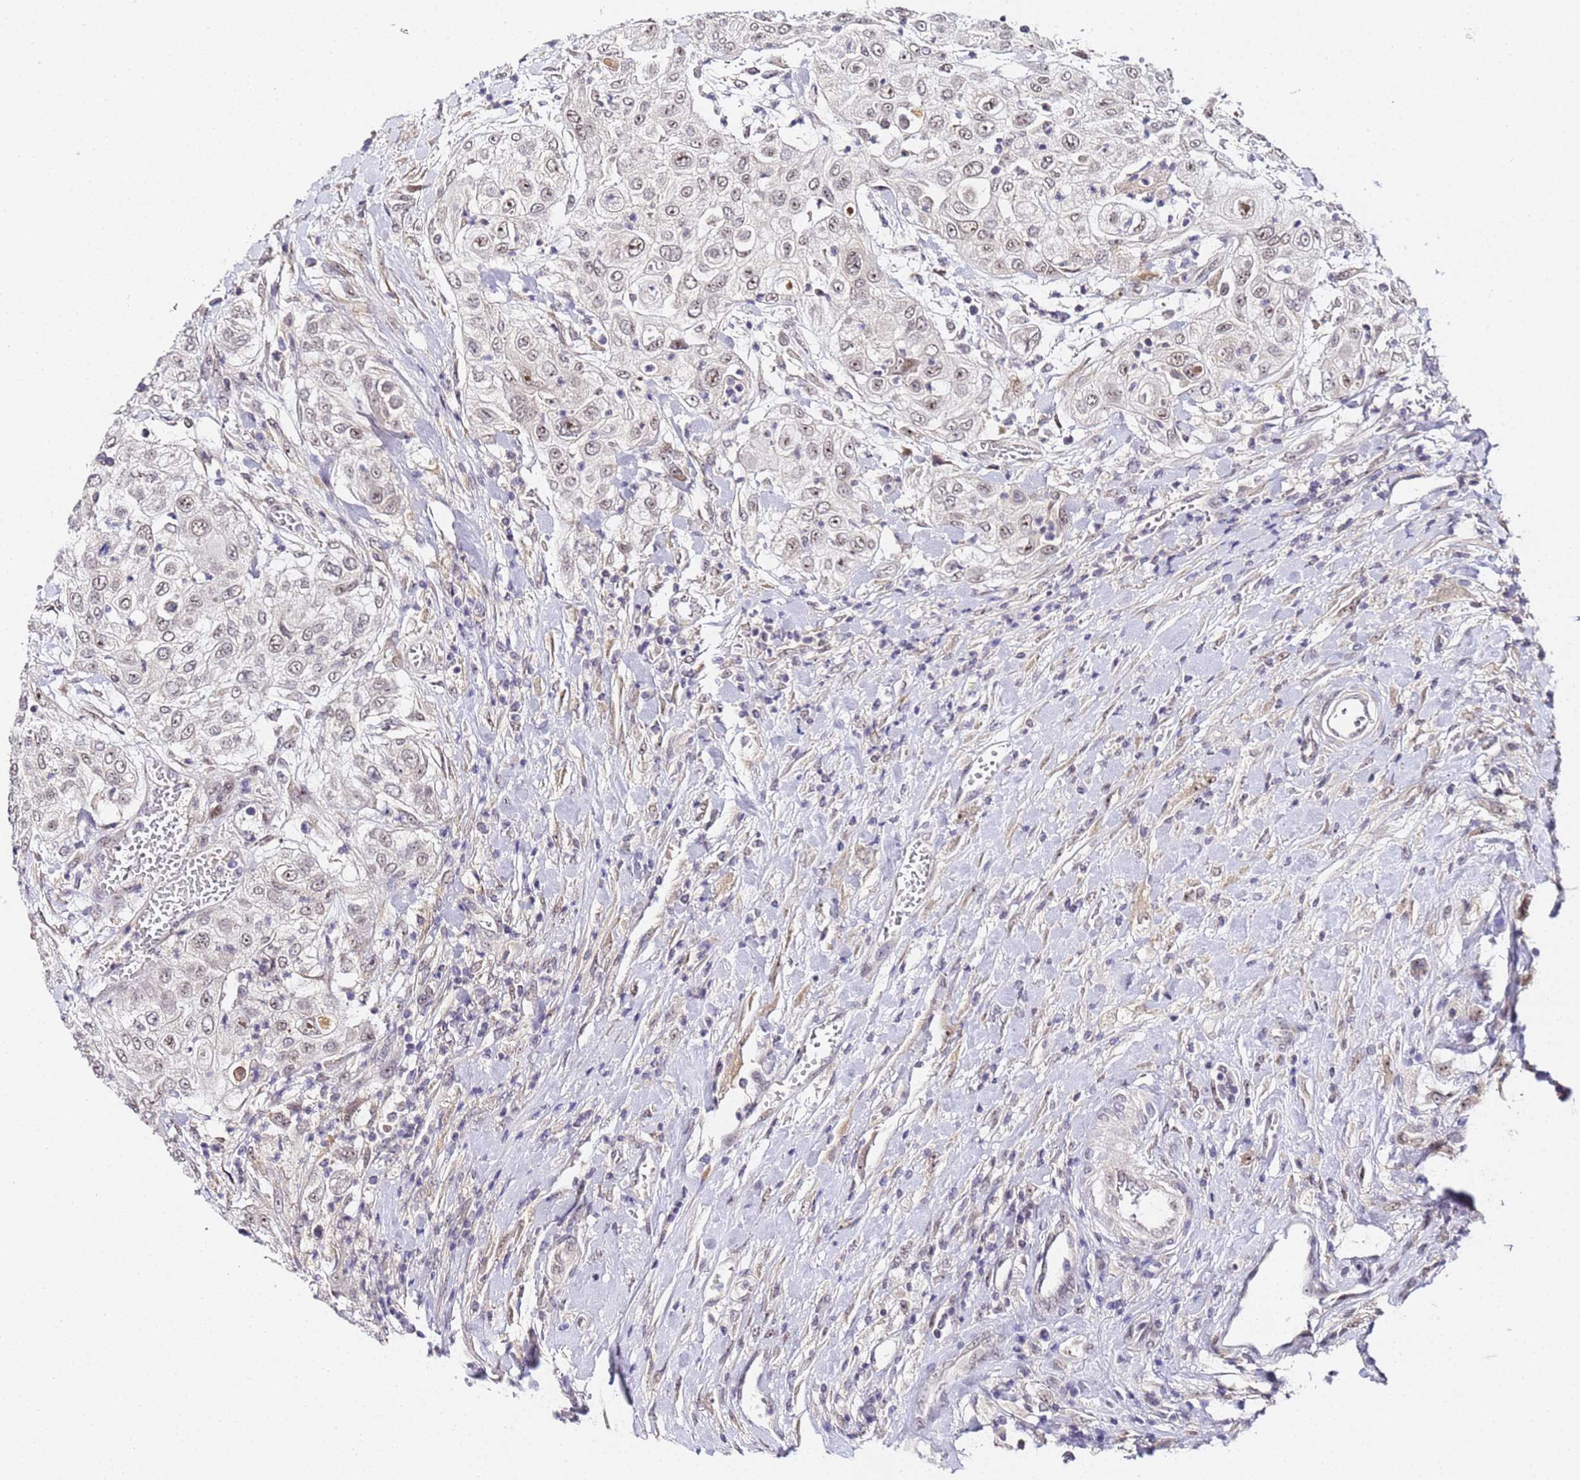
{"staining": {"intensity": "weak", "quantity": "<25%", "location": "nuclear"}, "tissue": "urothelial cancer", "cell_type": "Tumor cells", "image_type": "cancer", "snomed": [{"axis": "morphology", "description": "Urothelial carcinoma, High grade"}, {"axis": "topography", "description": "Urinary bladder"}], "caption": "Immunohistochemistry (IHC) of high-grade urothelial carcinoma exhibits no positivity in tumor cells.", "gene": "LSM3", "patient": {"sex": "female", "age": 79}}